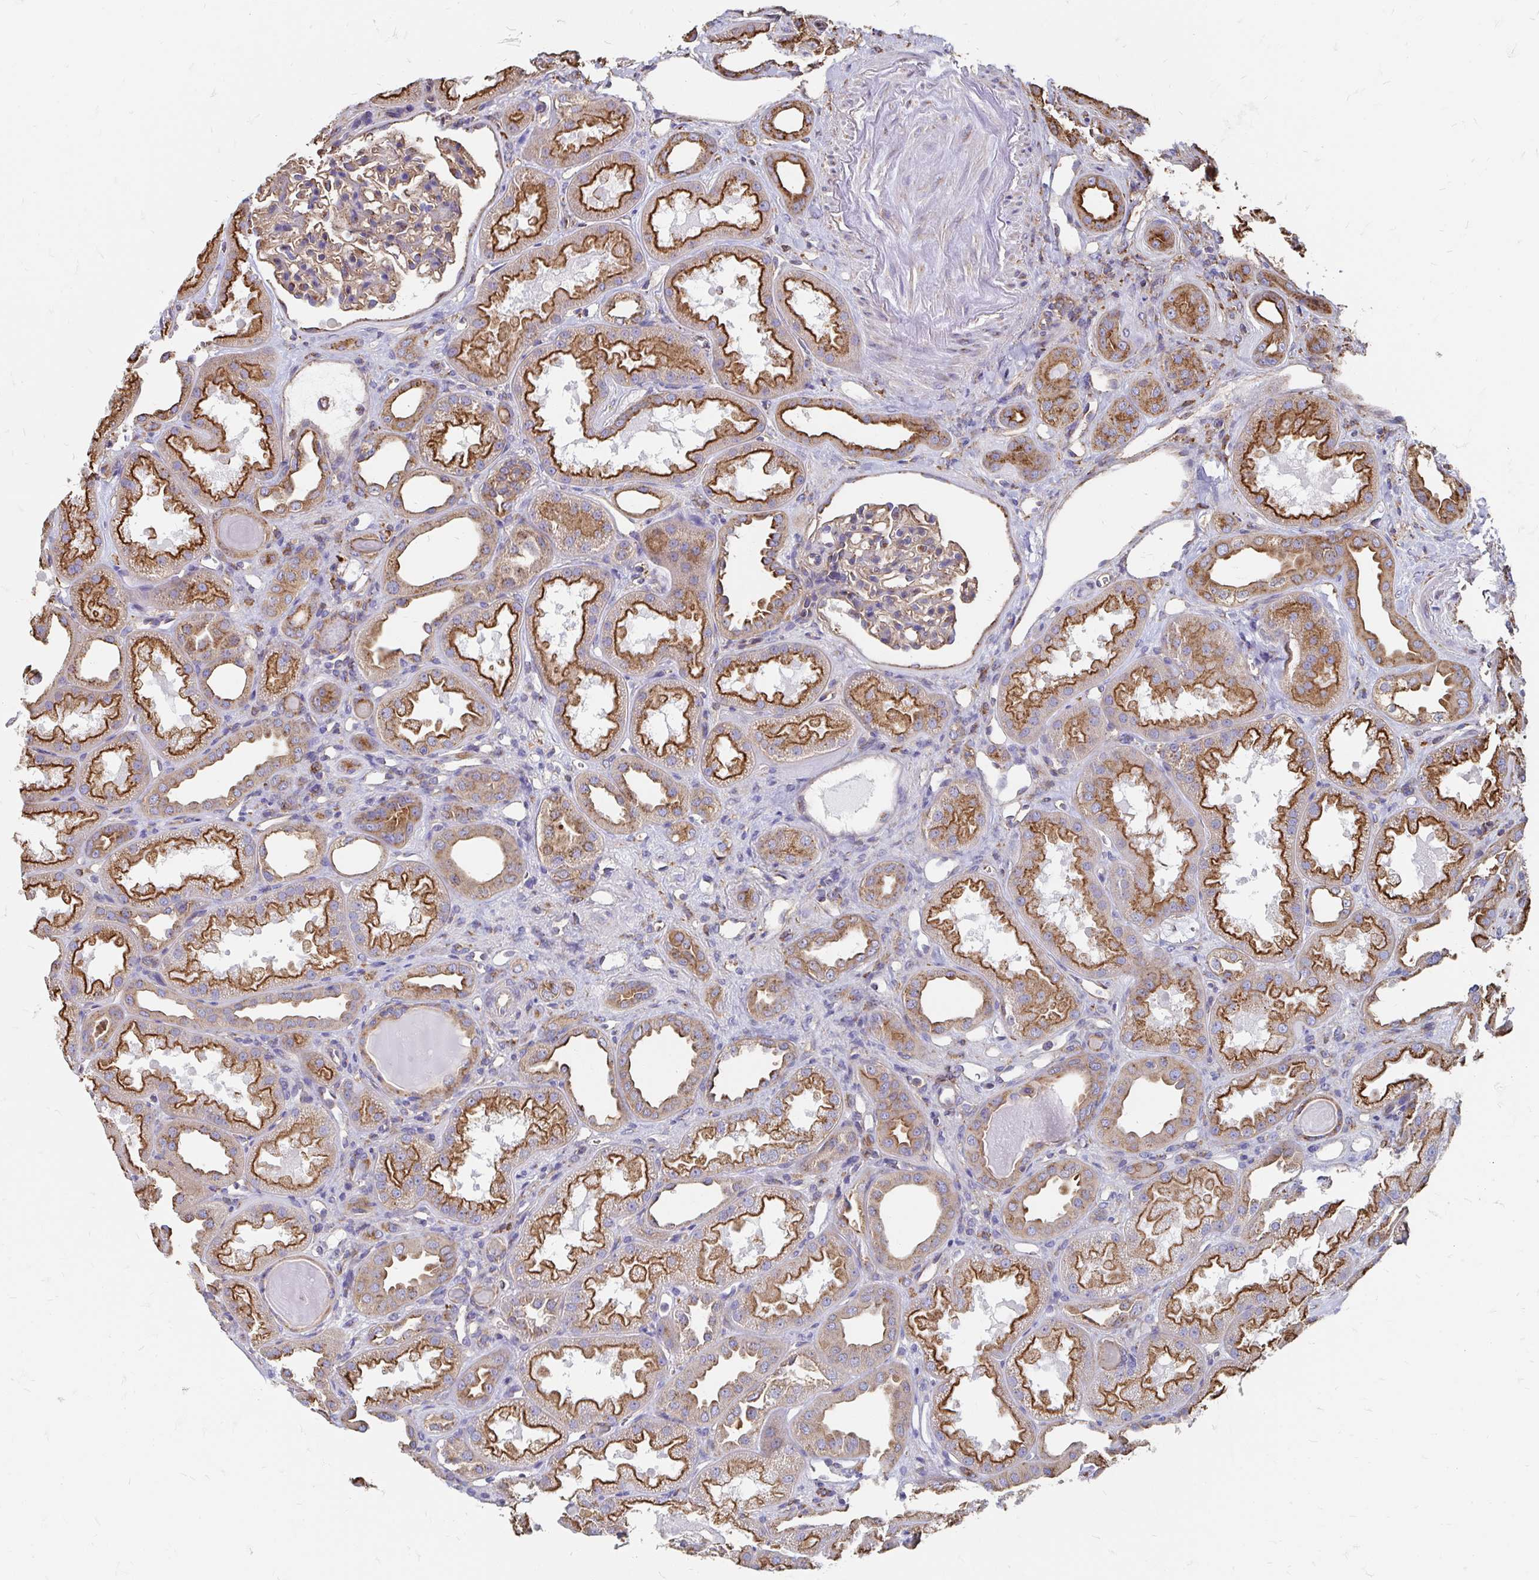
{"staining": {"intensity": "weak", "quantity": "25%-75%", "location": "cytoplasmic/membranous"}, "tissue": "kidney", "cell_type": "Cells in glomeruli", "image_type": "normal", "snomed": [{"axis": "morphology", "description": "Normal tissue, NOS"}, {"axis": "topography", "description": "Kidney"}], "caption": "Immunohistochemical staining of normal human kidney displays low levels of weak cytoplasmic/membranous expression in approximately 25%-75% of cells in glomeruli. (DAB IHC, brown staining for protein, blue staining for nuclei).", "gene": "CLTC", "patient": {"sex": "male", "age": 61}}